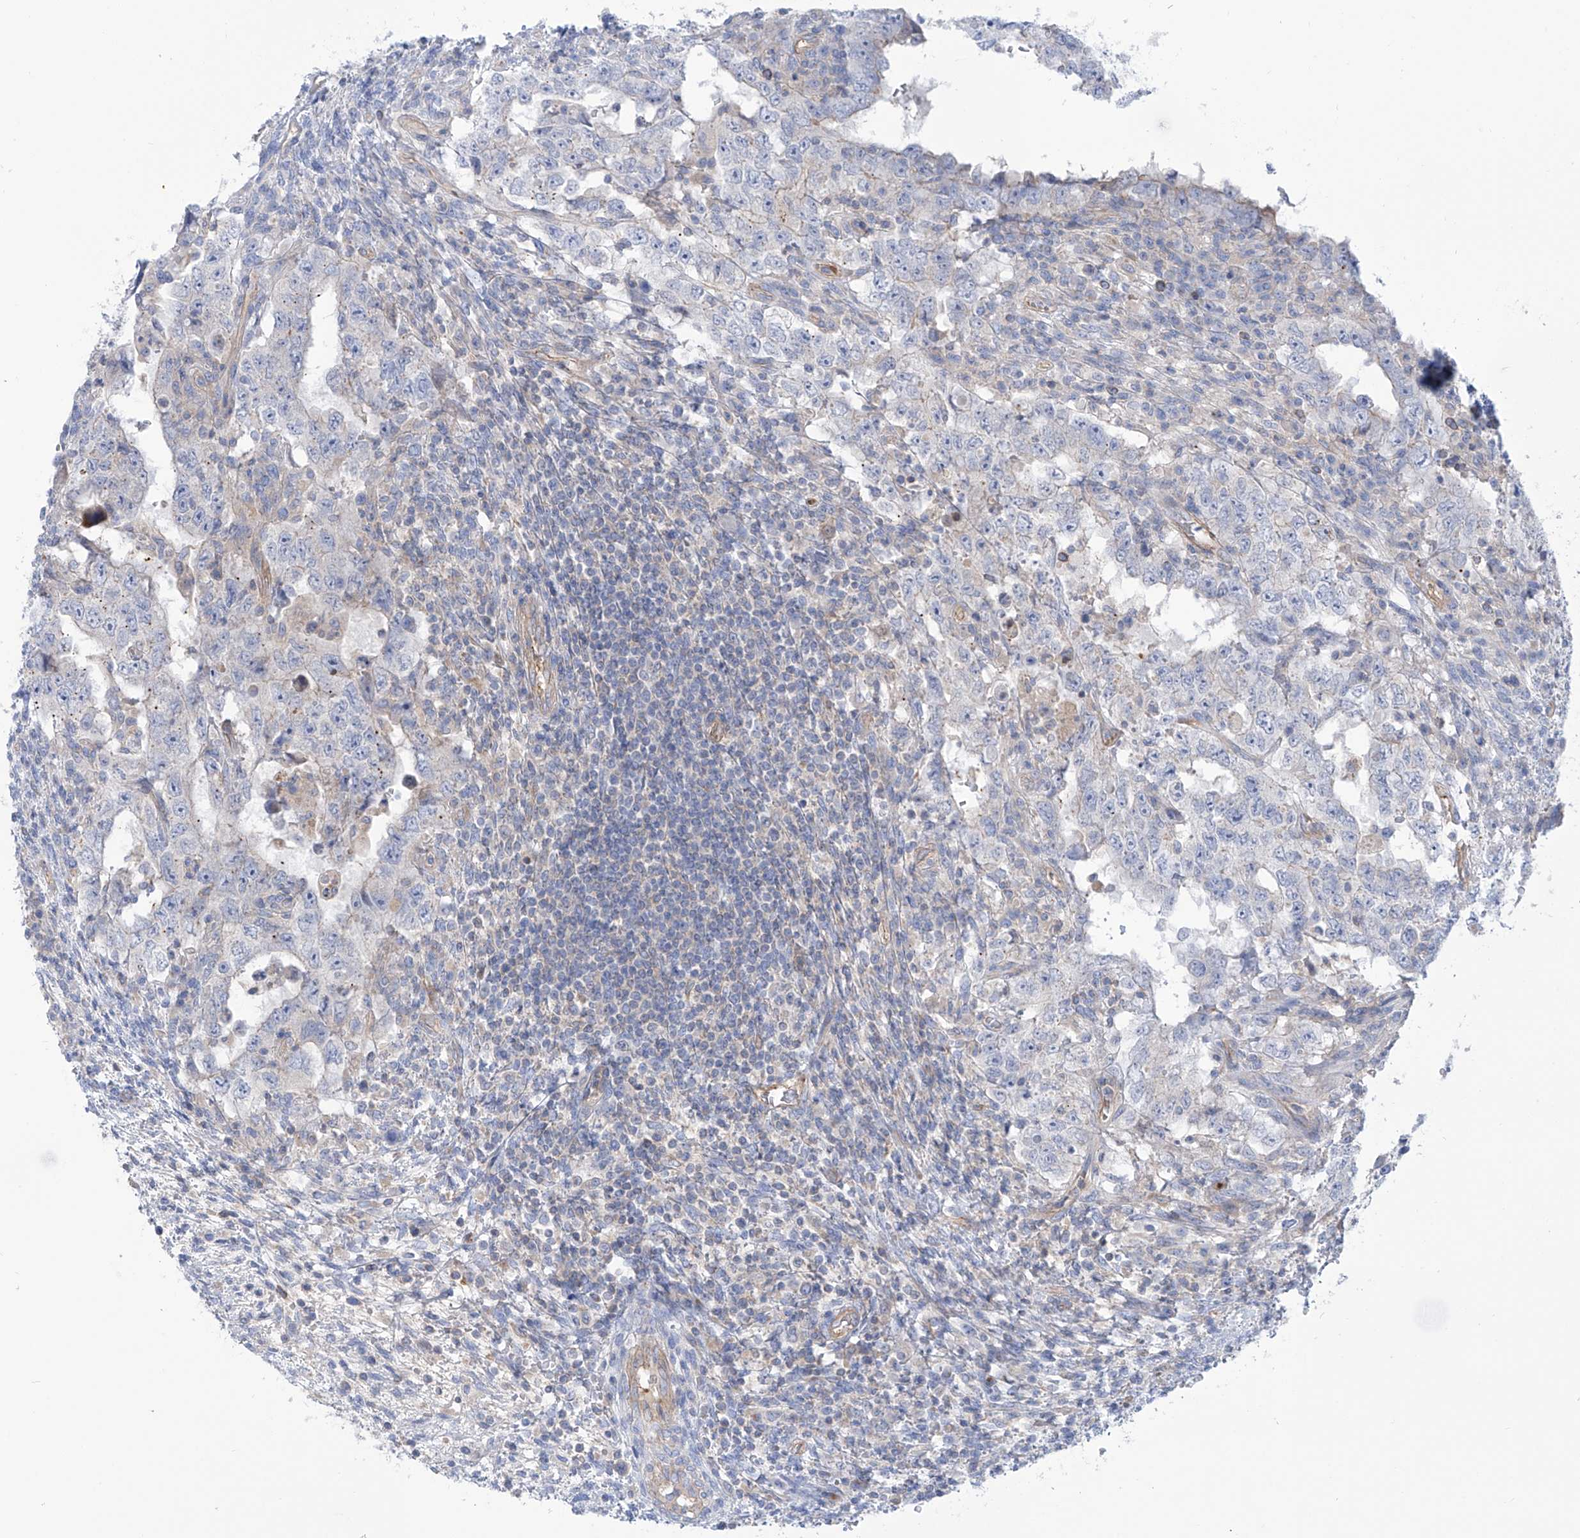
{"staining": {"intensity": "negative", "quantity": "none", "location": "none"}, "tissue": "testis cancer", "cell_type": "Tumor cells", "image_type": "cancer", "snomed": [{"axis": "morphology", "description": "Carcinoma, Embryonal, NOS"}, {"axis": "topography", "description": "Testis"}], "caption": "High magnification brightfield microscopy of embryonal carcinoma (testis) stained with DAB (brown) and counterstained with hematoxylin (blue): tumor cells show no significant positivity.", "gene": "TMEM209", "patient": {"sex": "male", "age": 26}}